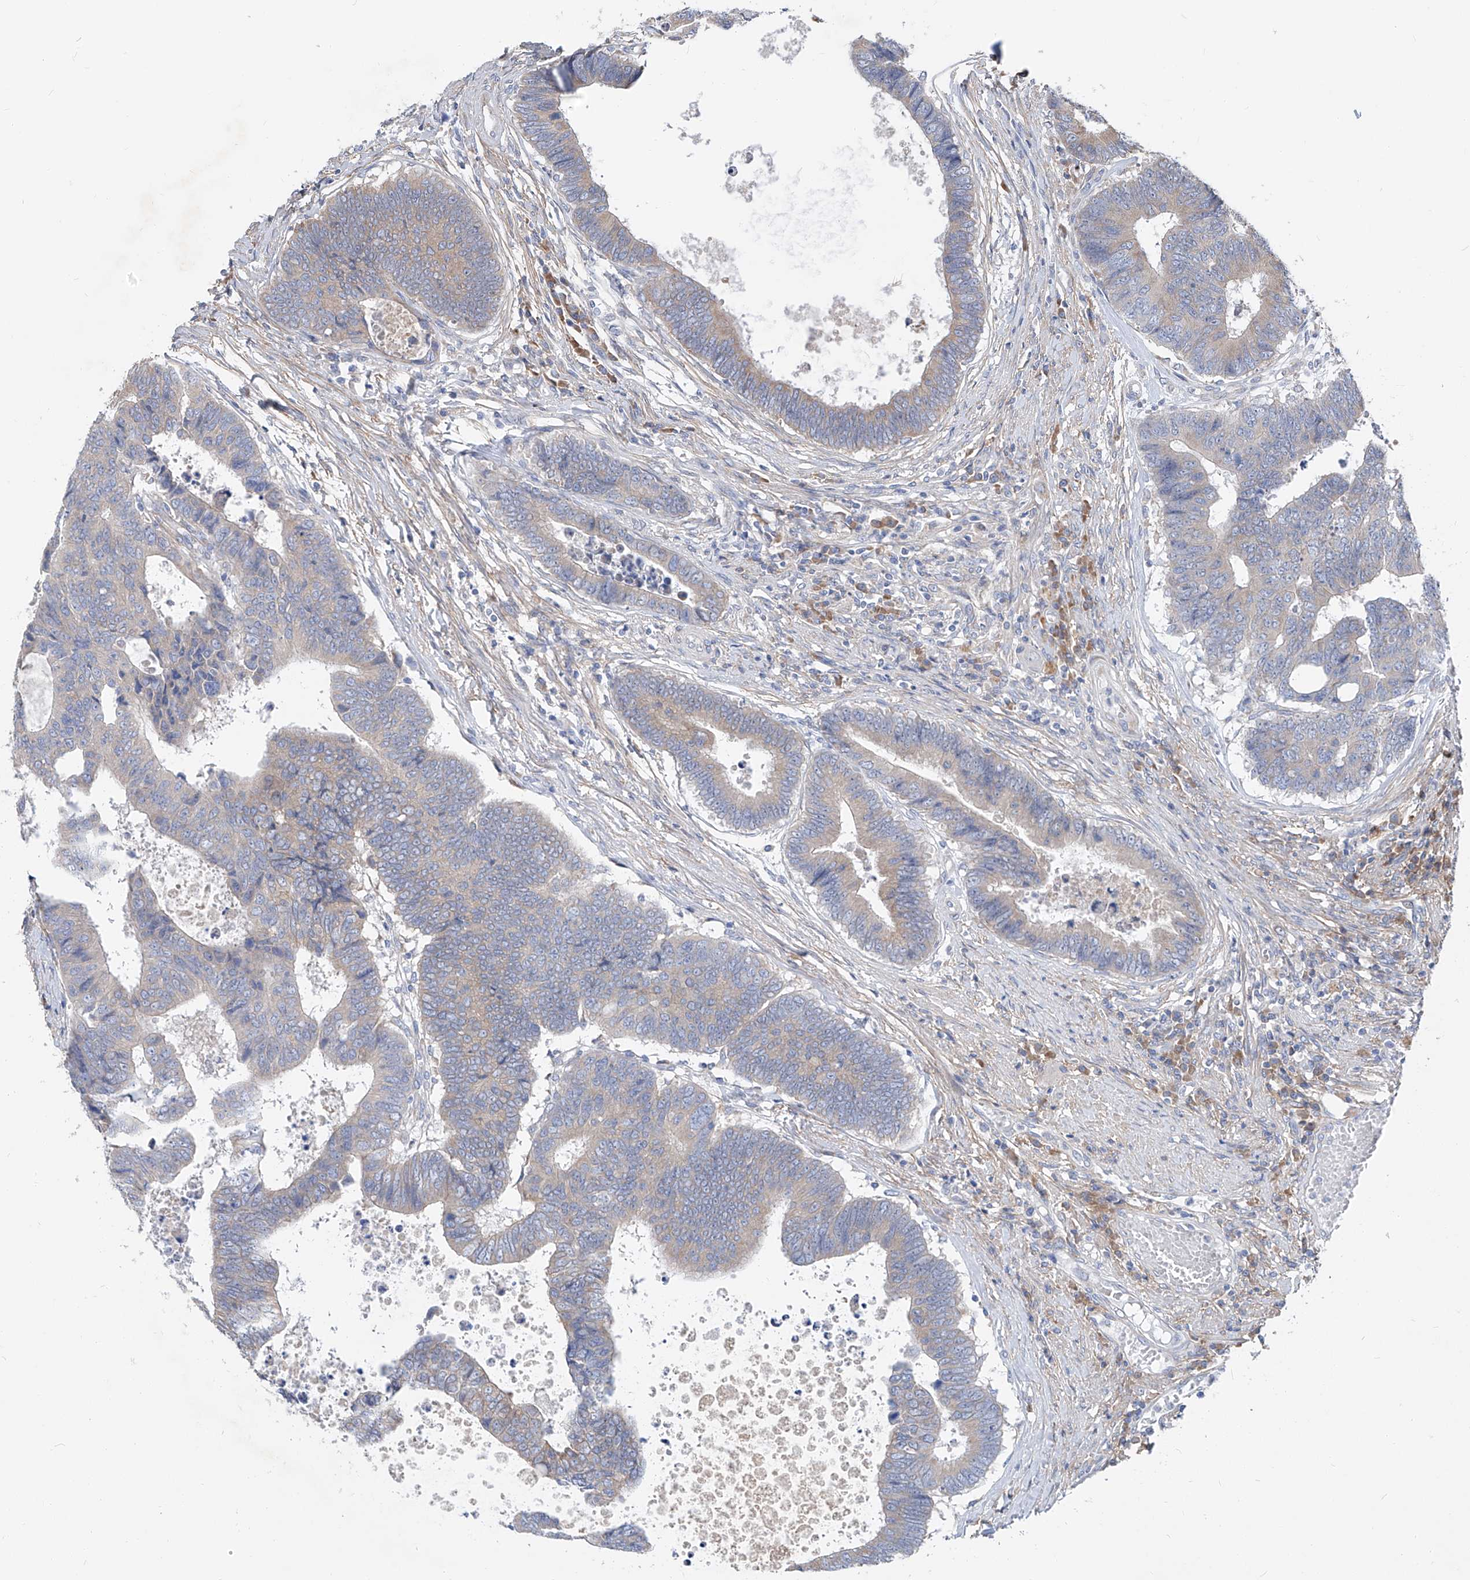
{"staining": {"intensity": "weak", "quantity": "<25%", "location": "cytoplasmic/membranous"}, "tissue": "colorectal cancer", "cell_type": "Tumor cells", "image_type": "cancer", "snomed": [{"axis": "morphology", "description": "Adenocarcinoma, NOS"}, {"axis": "topography", "description": "Rectum"}], "caption": "The immunohistochemistry (IHC) image has no significant positivity in tumor cells of colorectal adenocarcinoma tissue.", "gene": "UFL1", "patient": {"sex": "male", "age": 84}}